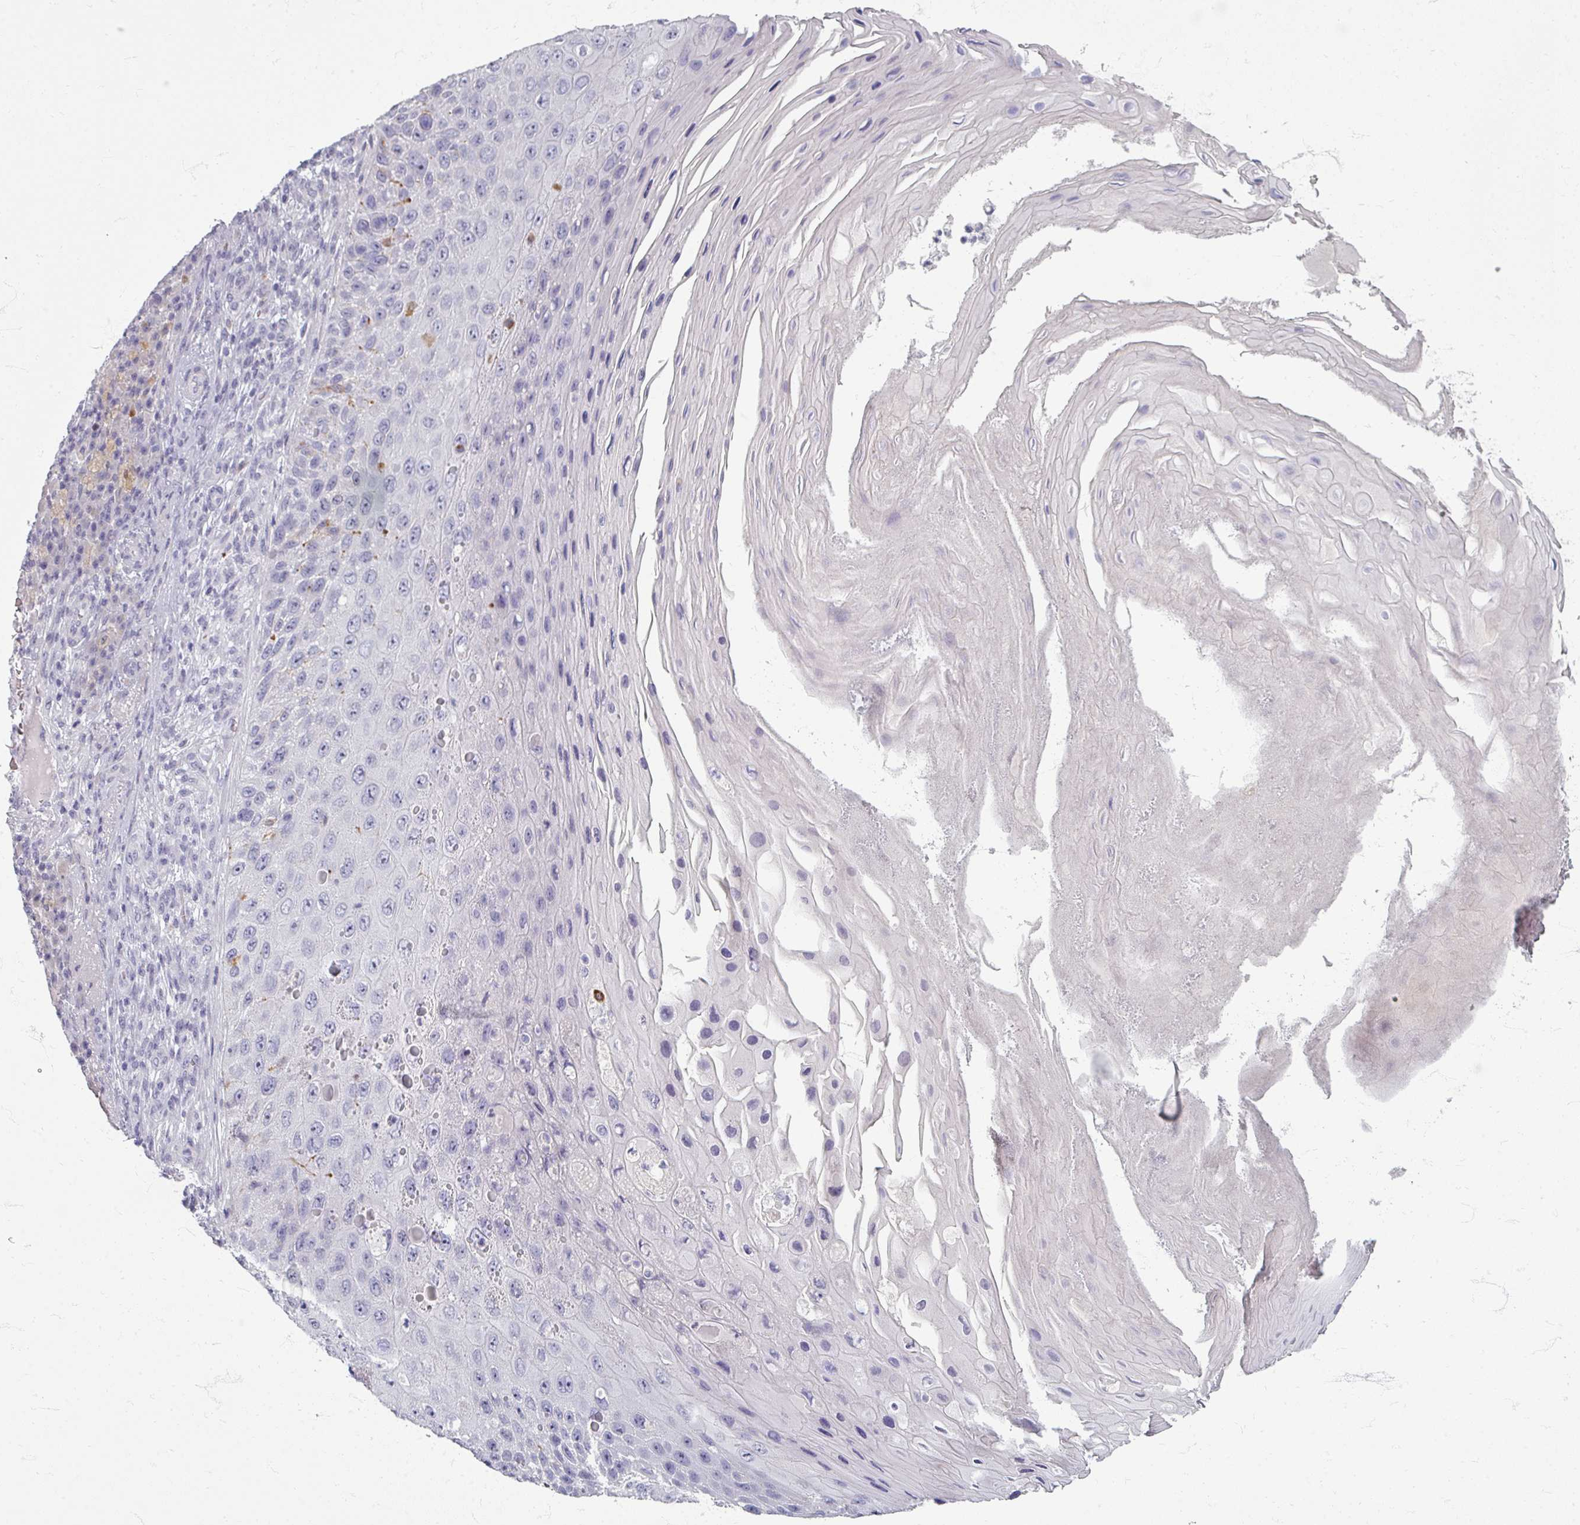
{"staining": {"intensity": "negative", "quantity": "none", "location": "none"}, "tissue": "skin cancer", "cell_type": "Tumor cells", "image_type": "cancer", "snomed": [{"axis": "morphology", "description": "Squamous cell carcinoma, NOS"}, {"axis": "topography", "description": "Skin"}], "caption": "Tumor cells are negative for brown protein staining in skin squamous cell carcinoma. (IHC, brightfield microscopy, high magnification).", "gene": "ZNF878", "patient": {"sex": "female", "age": 88}}